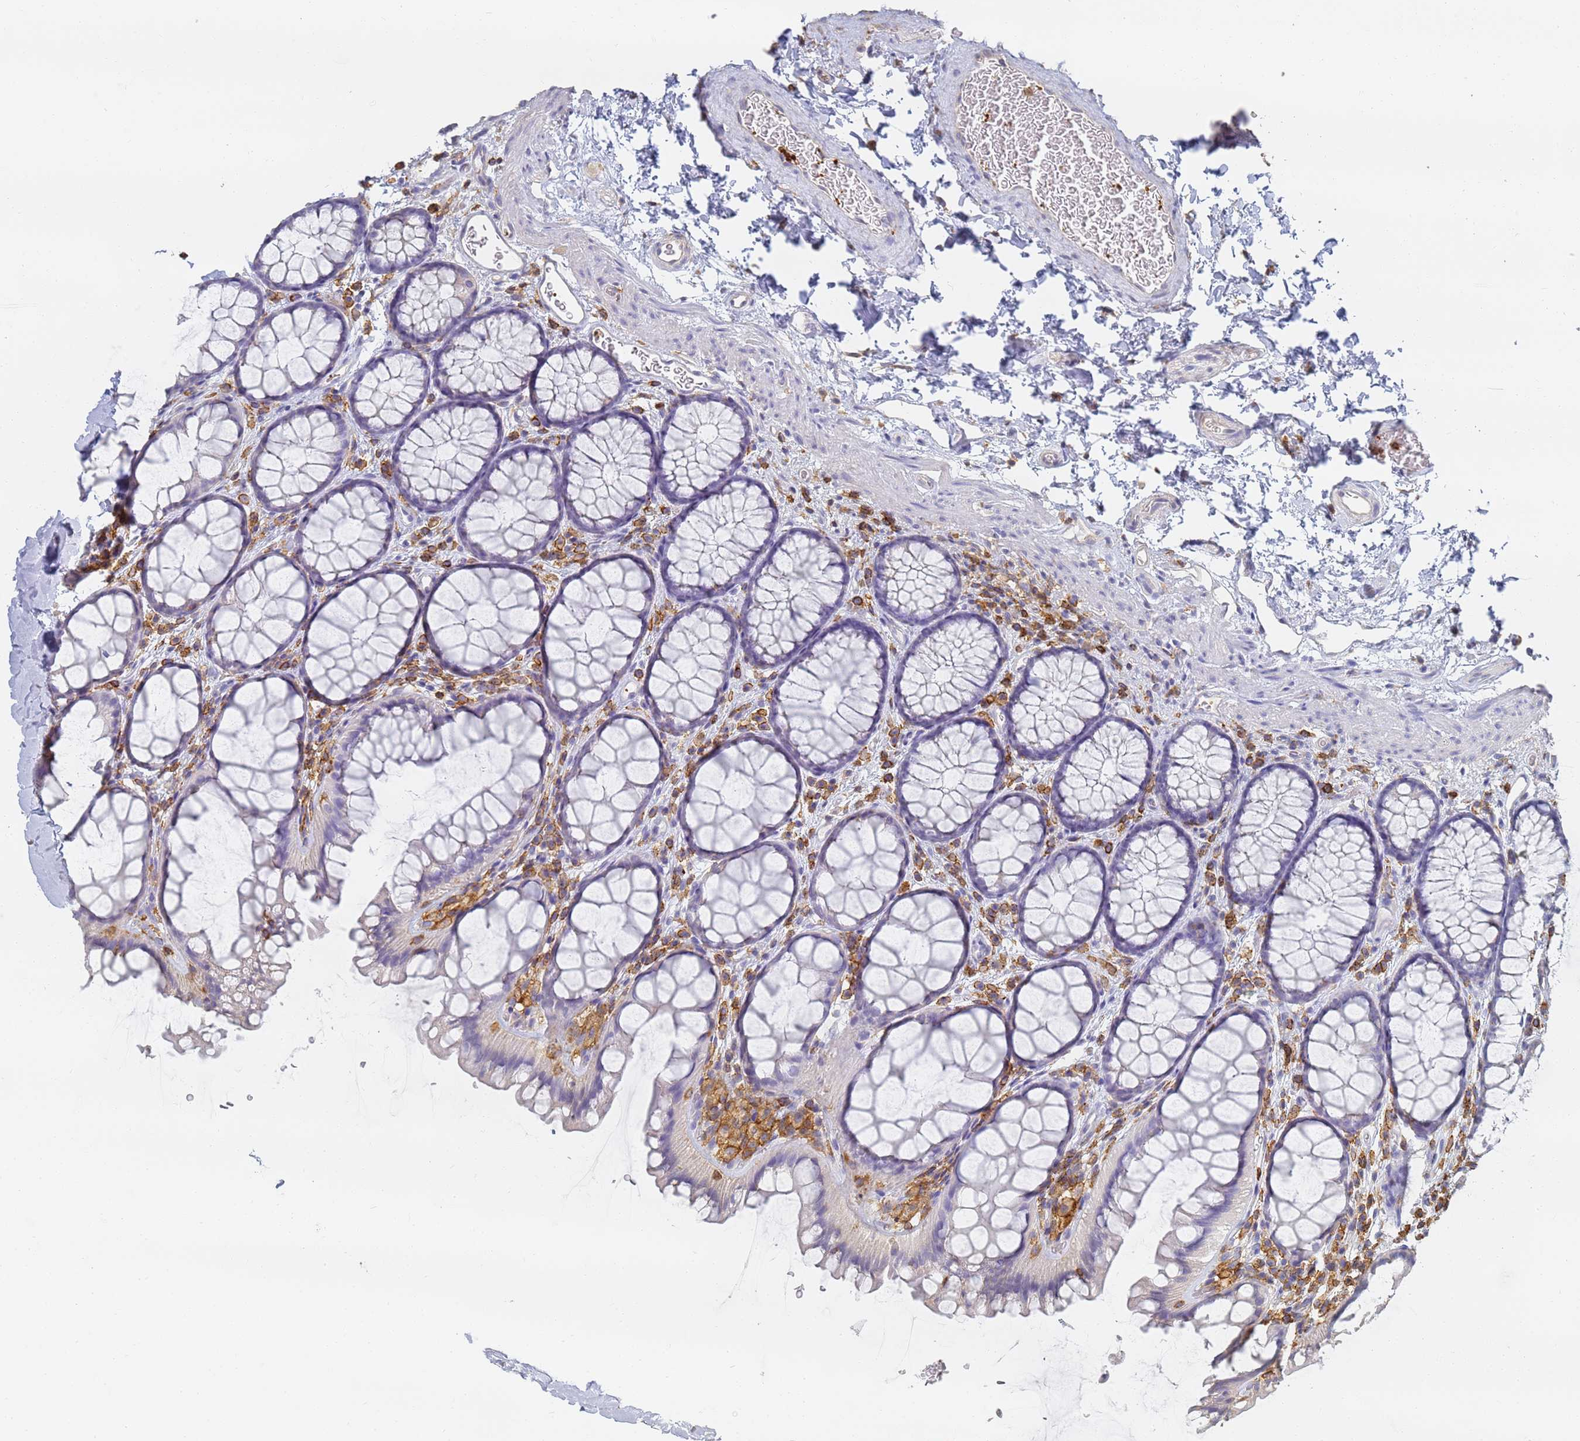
{"staining": {"intensity": "negative", "quantity": "none", "location": "none"}, "tissue": "colon", "cell_type": "Endothelial cells", "image_type": "normal", "snomed": [{"axis": "morphology", "description": "Normal tissue, NOS"}, {"axis": "topography", "description": "Colon"}], "caption": "An image of colon stained for a protein displays no brown staining in endothelial cells. (Stains: DAB IHC with hematoxylin counter stain, Microscopy: brightfield microscopy at high magnification).", "gene": "BIN2", "patient": {"sex": "female", "age": 82}}